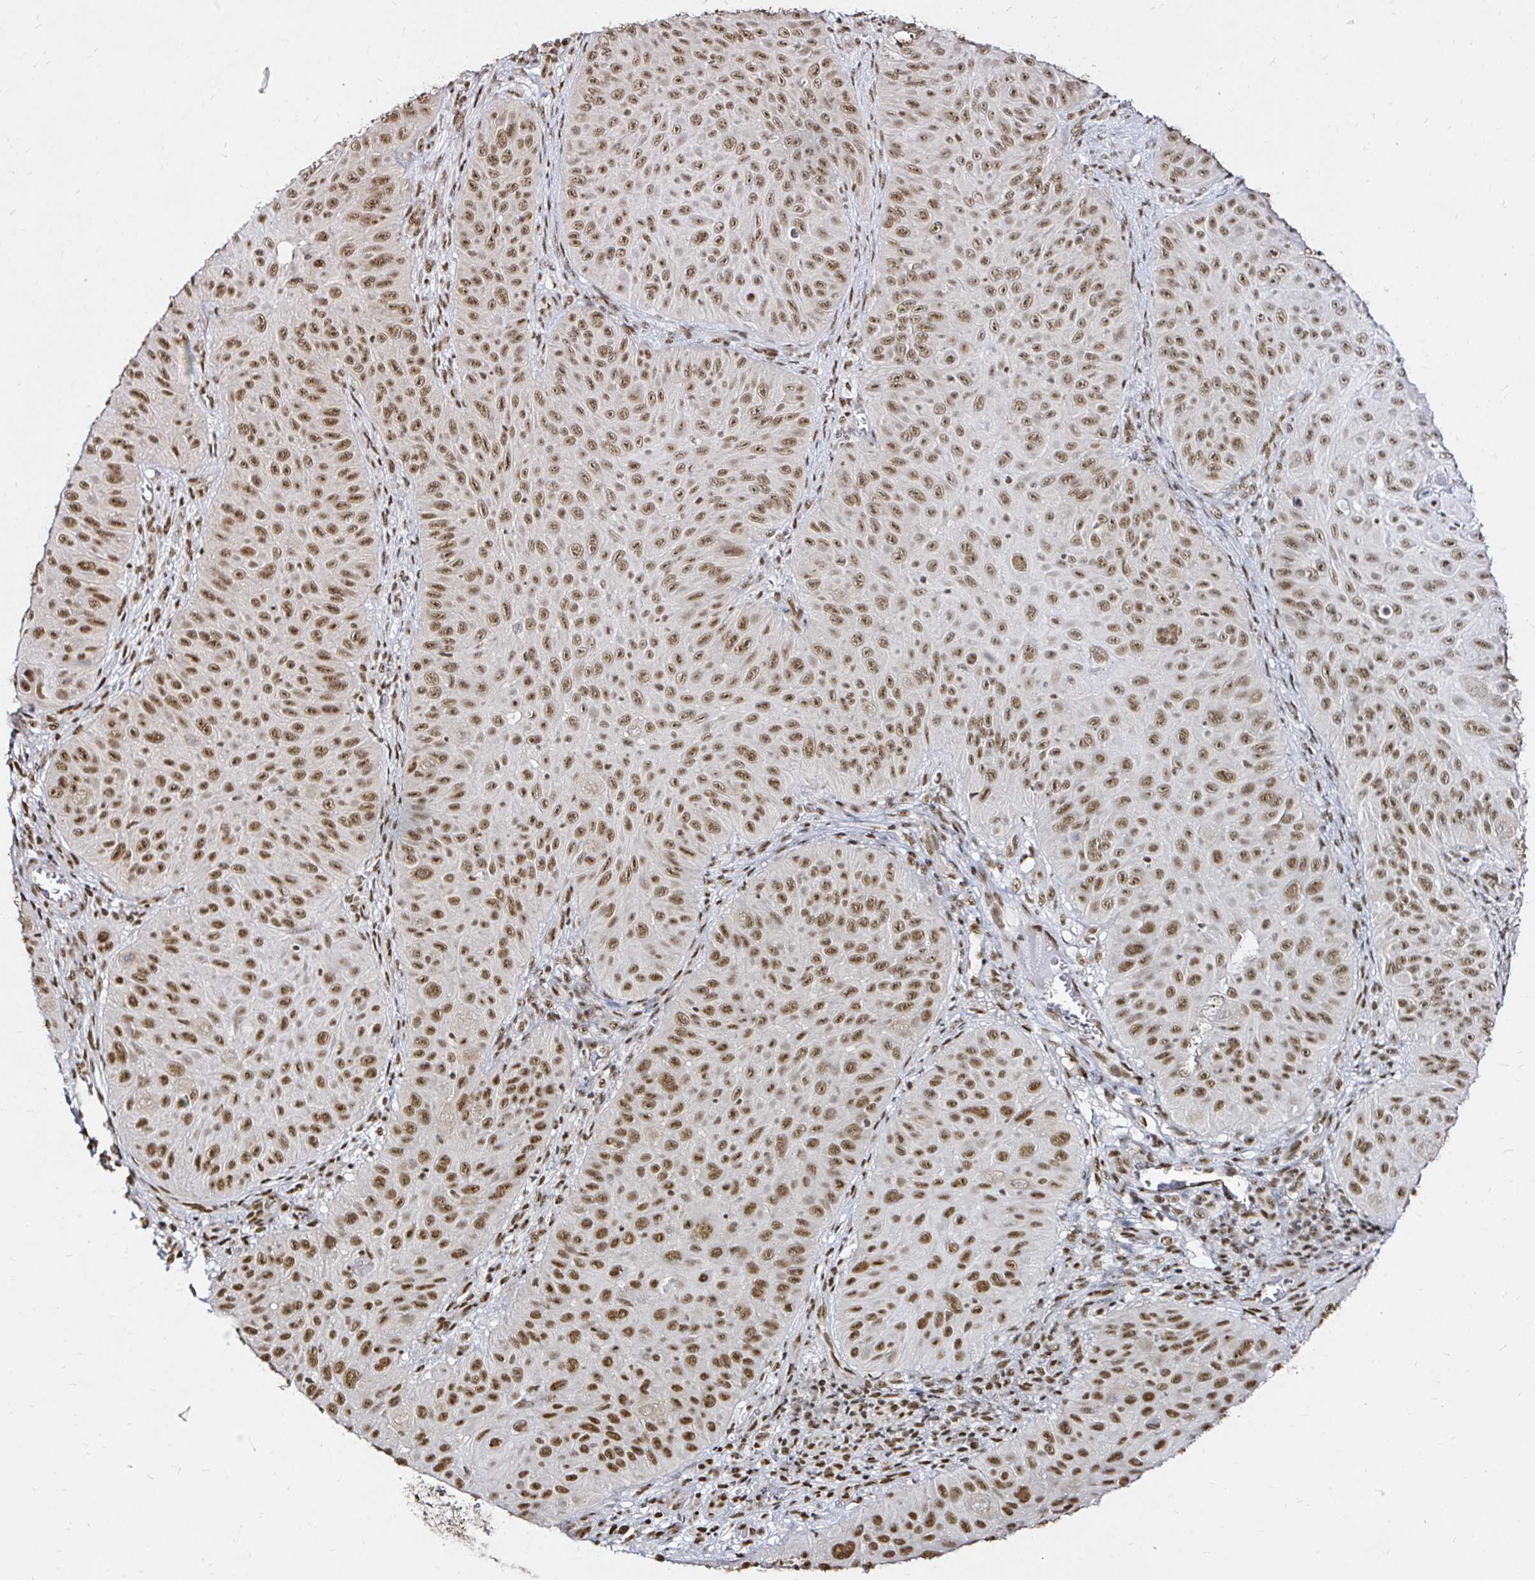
{"staining": {"intensity": "moderate", "quantity": "25%-75%", "location": "nuclear"}, "tissue": "skin cancer", "cell_type": "Tumor cells", "image_type": "cancer", "snomed": [{"axis": "morphology", "description": "Squamous cell carcinoma, NOS"}, {"axis": "topography", "description": "Skin"}], "caption": "Immunohistochemistry histopathology image of squamous cell carcinoma (skin) stained for a protein (brown), which reveals medium levels of moderate nuclear staining in approximately 25%-75% of tumor cells.", "gene": "SNRPC", "patient": {"sex": "male", "age": 82}}